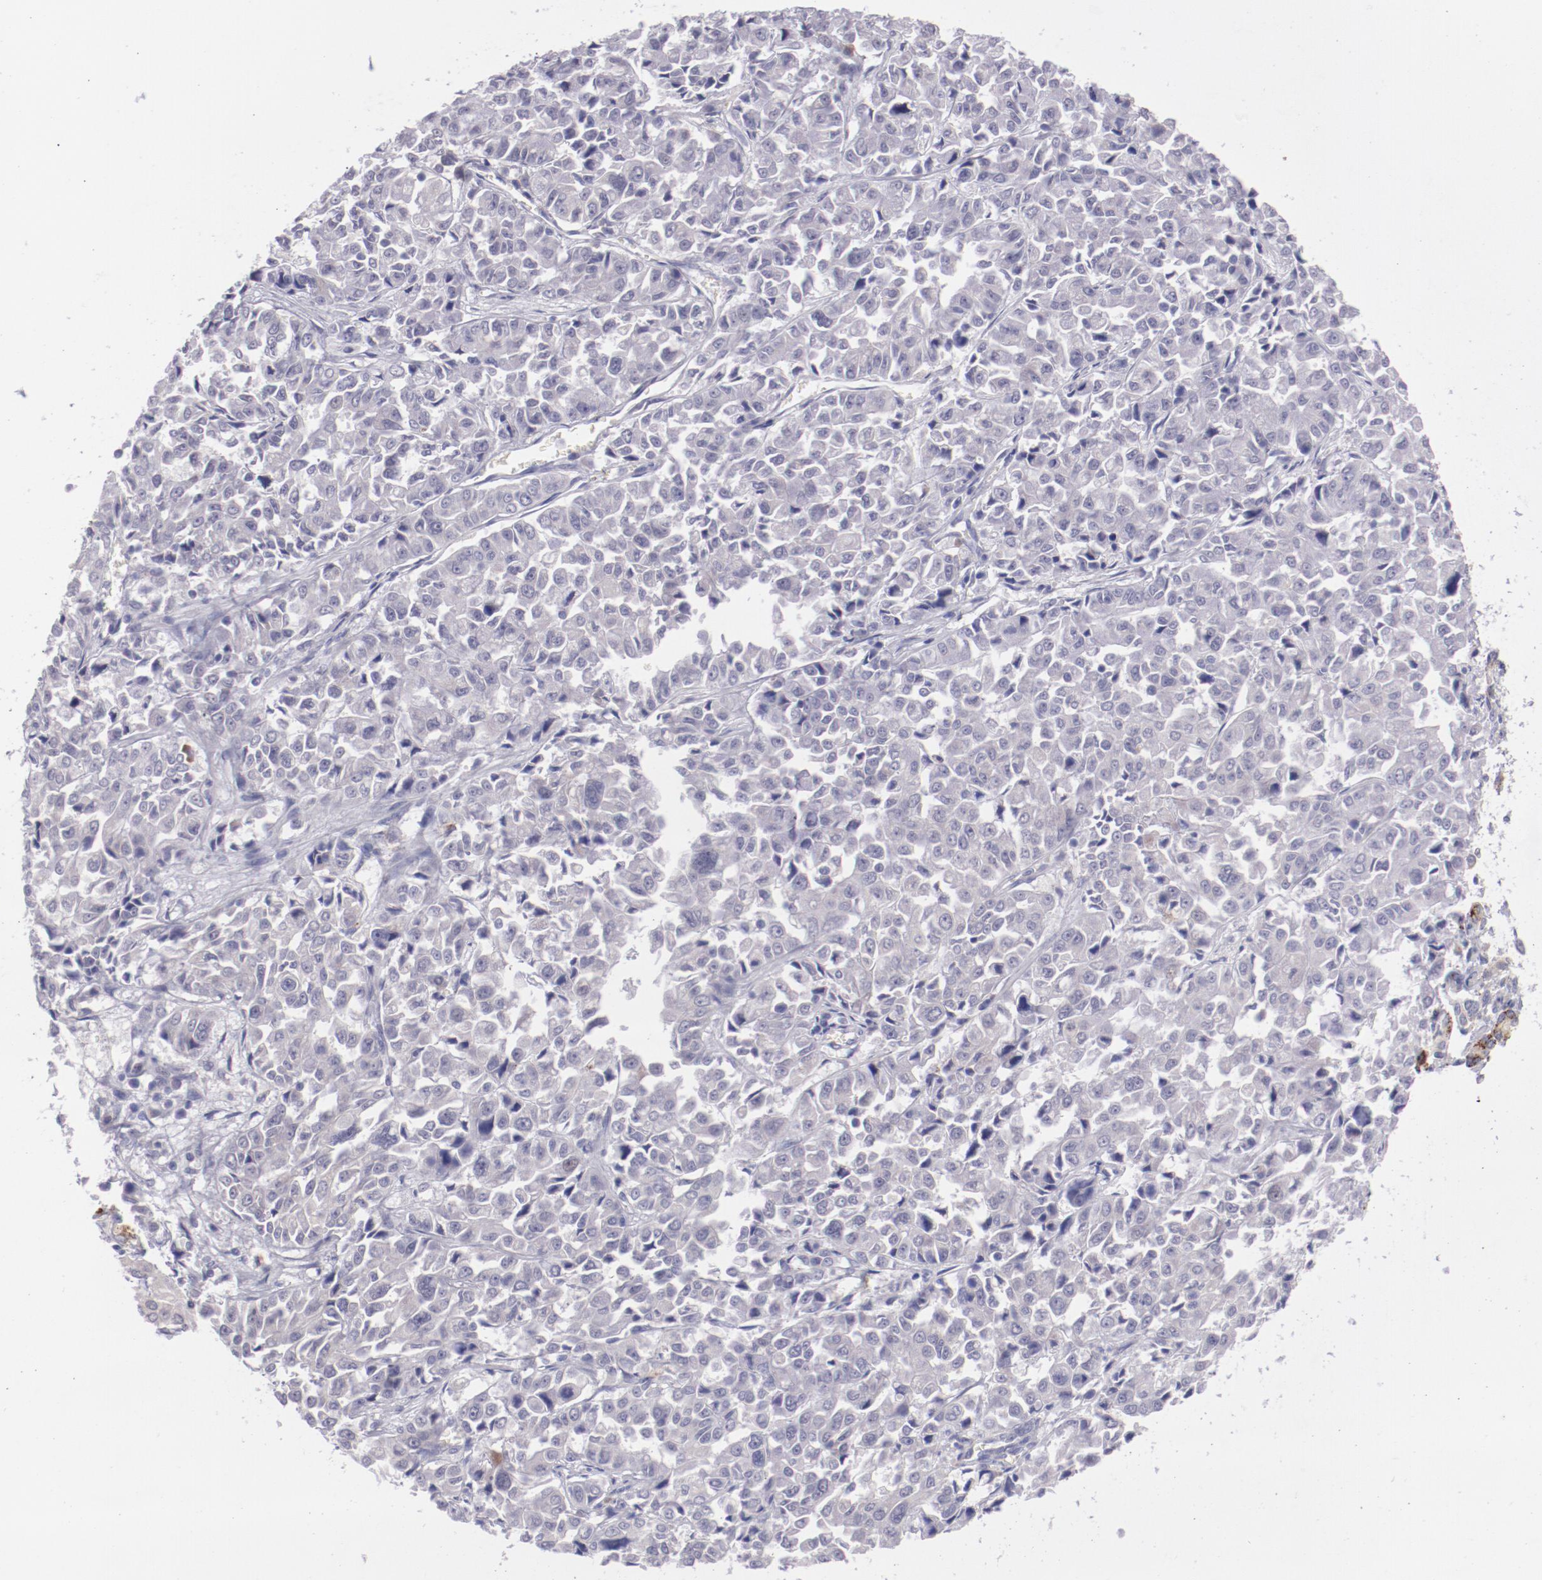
{"staining": {"intensity": "negative", "quantity": "none", "location": "none"}, "tissue": "pancreatic cancer", "cell_type": "Tumor cells", "image_type": "cancer", "snomed": [{"axis": "morphology", "description": "Adenocarcinoma, NOS"}, {"axis": "topography", "description": "Pancreas"}], "caption": "IHC photomicrograph of neoplastic tissue: pancreatic cancer stained with DAB (3,3'-diaminobenzidine) displays no significant protein expression in tumor cells.", "gene": "TRAF3", "patient": {"sex": "female", "age": 52}}